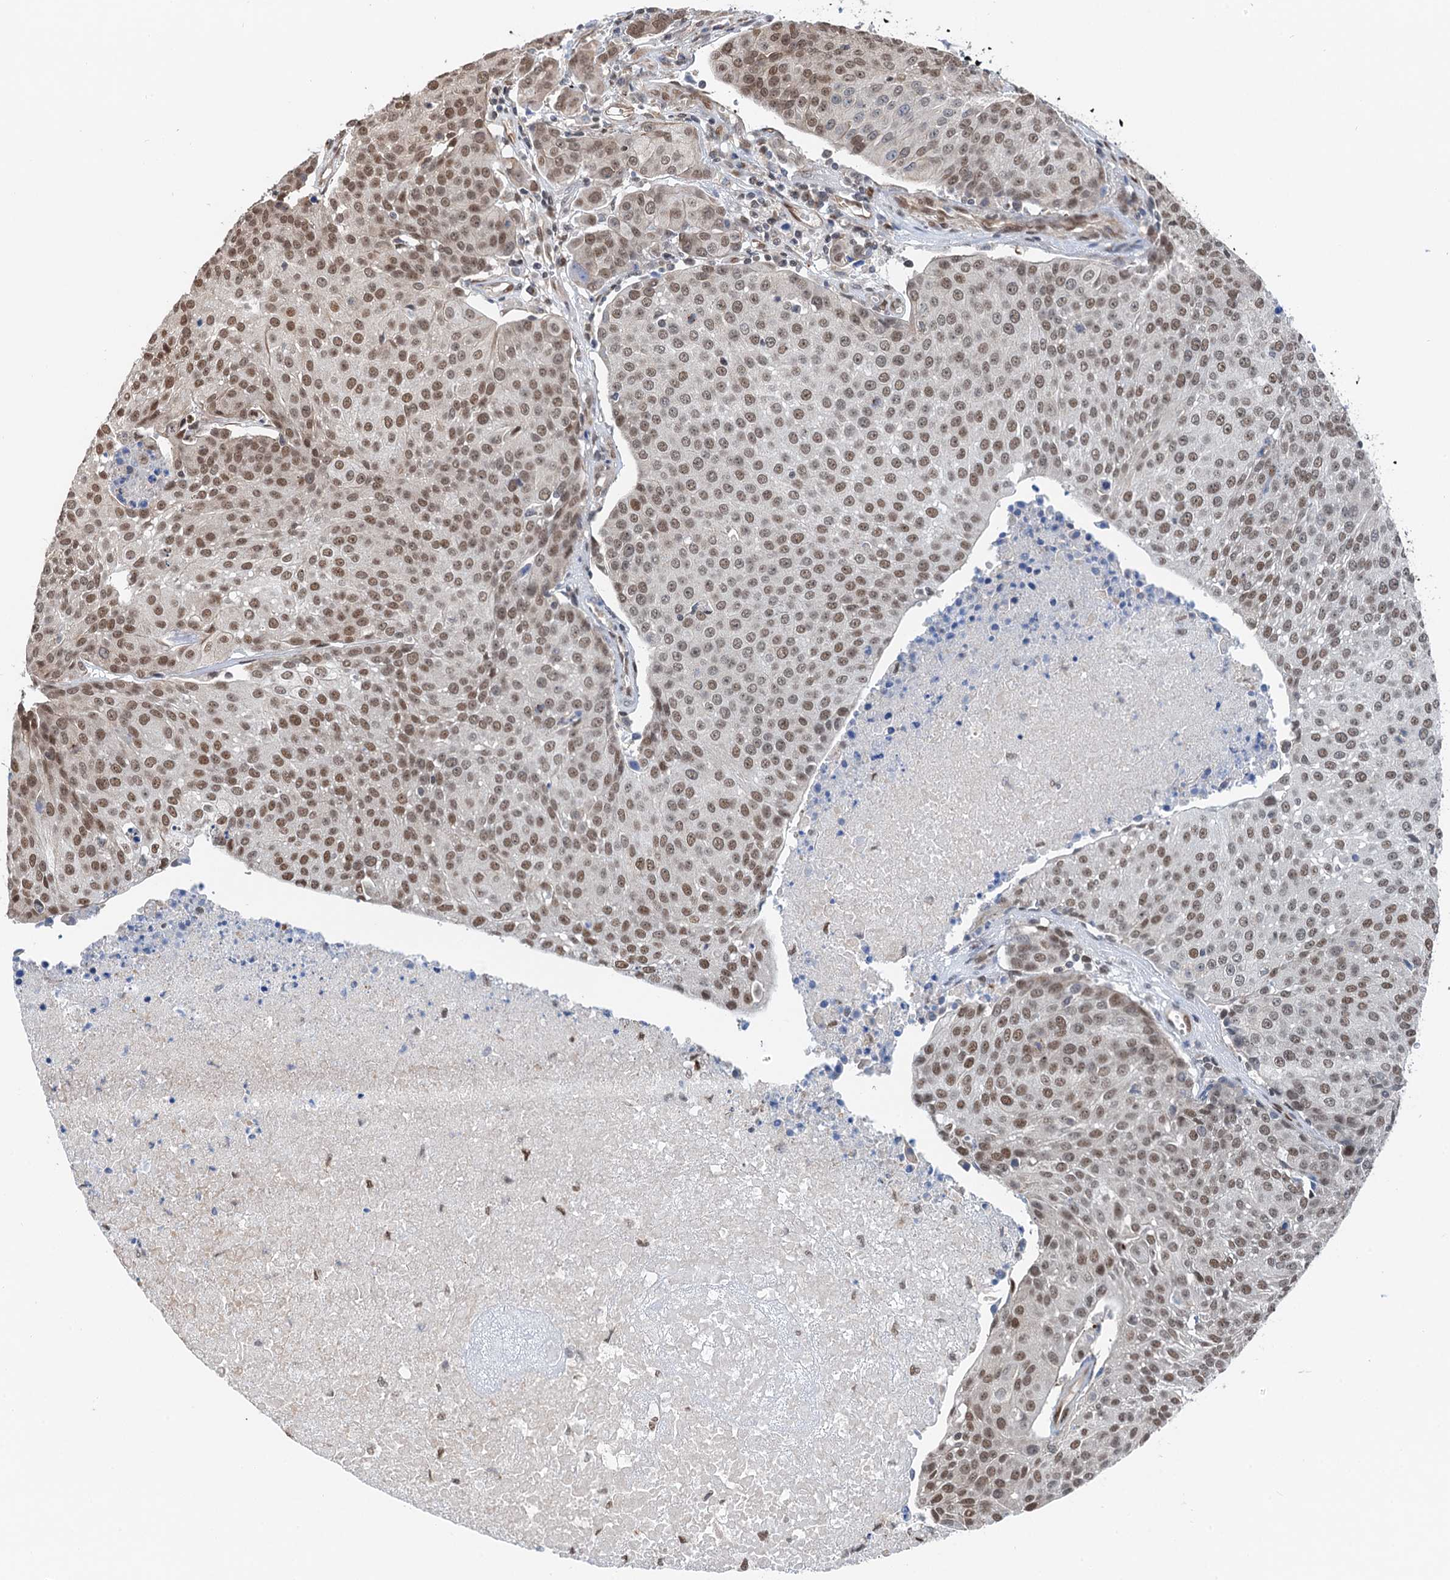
{"staining": {"intensity": "moderate", "quantity": ">75%", "location": "nuclear"}, "tissue": "urothelial cancer", "cell_type": "Tumor cells", "image_type": "cancer", "snomed": [{"axis": "morphology", "description": "Urothelial carcinoma, High grade"}, {"axis": "topography", "description": "Urinary bladder"}], "caption": "IHC of urothelial carcinoma (high-grade) exhibits medium levels of moderate nuclear staining in approximately >75% of tumor cells. (DAB (3,3'-diaminobenzidine) IHC with brightfield microscopy, high magnification).", "gene": "CFDP1", "patient": {"sex": "female", "age": 85}}